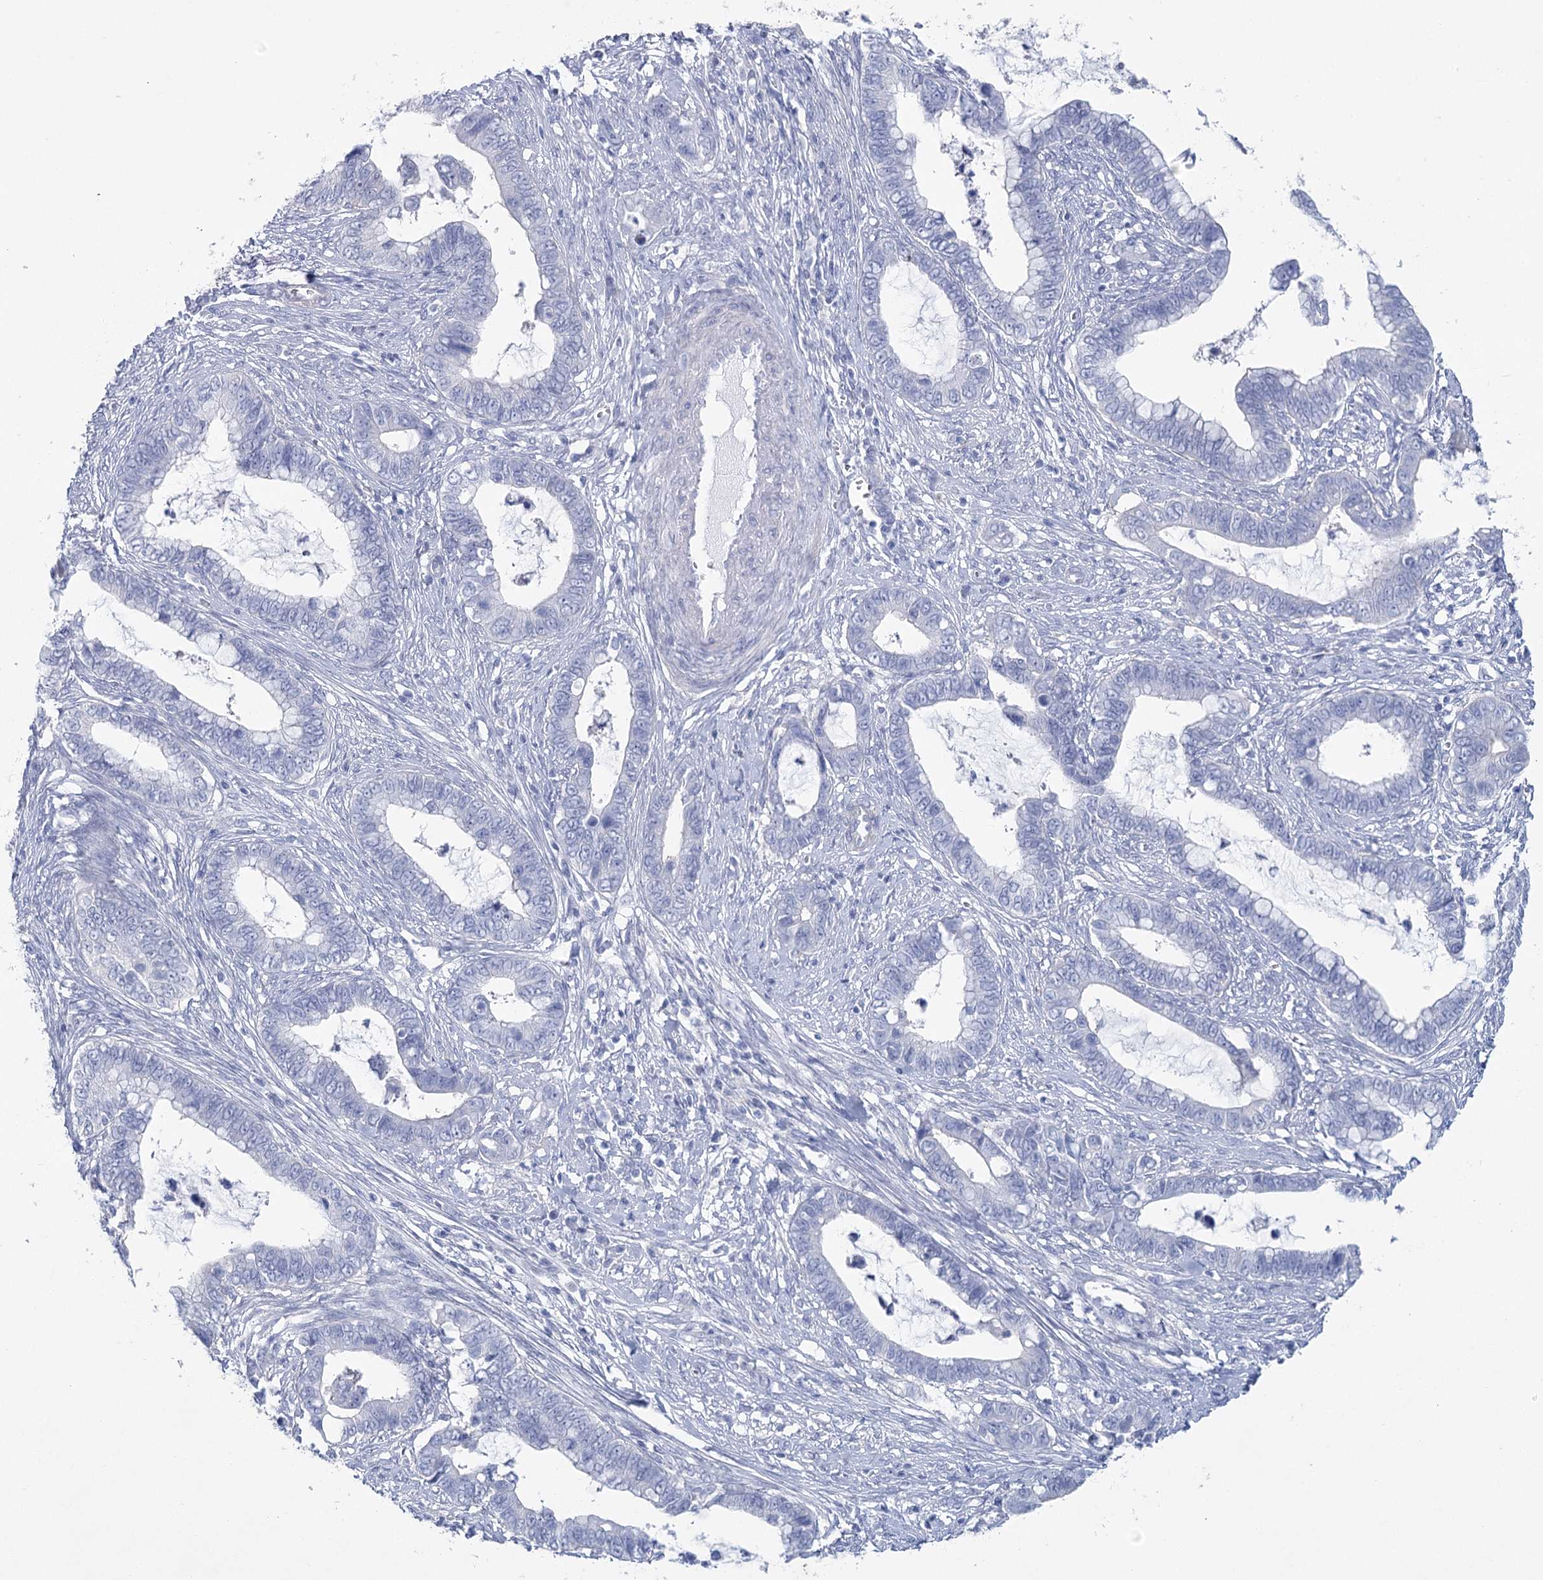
{"staining": {"intensity": "negative", "quantity": "none", "location": "none"}, "tissue": "cervical cancer", "cell_type": "Tumor cells", "image_type": "cancer", "snomed": [{"axis": "morphology", "description": "Adenocarcinoma, NOS"}, {"axis": "topography", "description": "Cervix"}], "caption": "This is an immunohistochemistry image of cervical adenocarcinoma. There is no positivity in tumor cells.", "gene": "CCDC88A", "patient": {"sex": "female", "age": 44}}